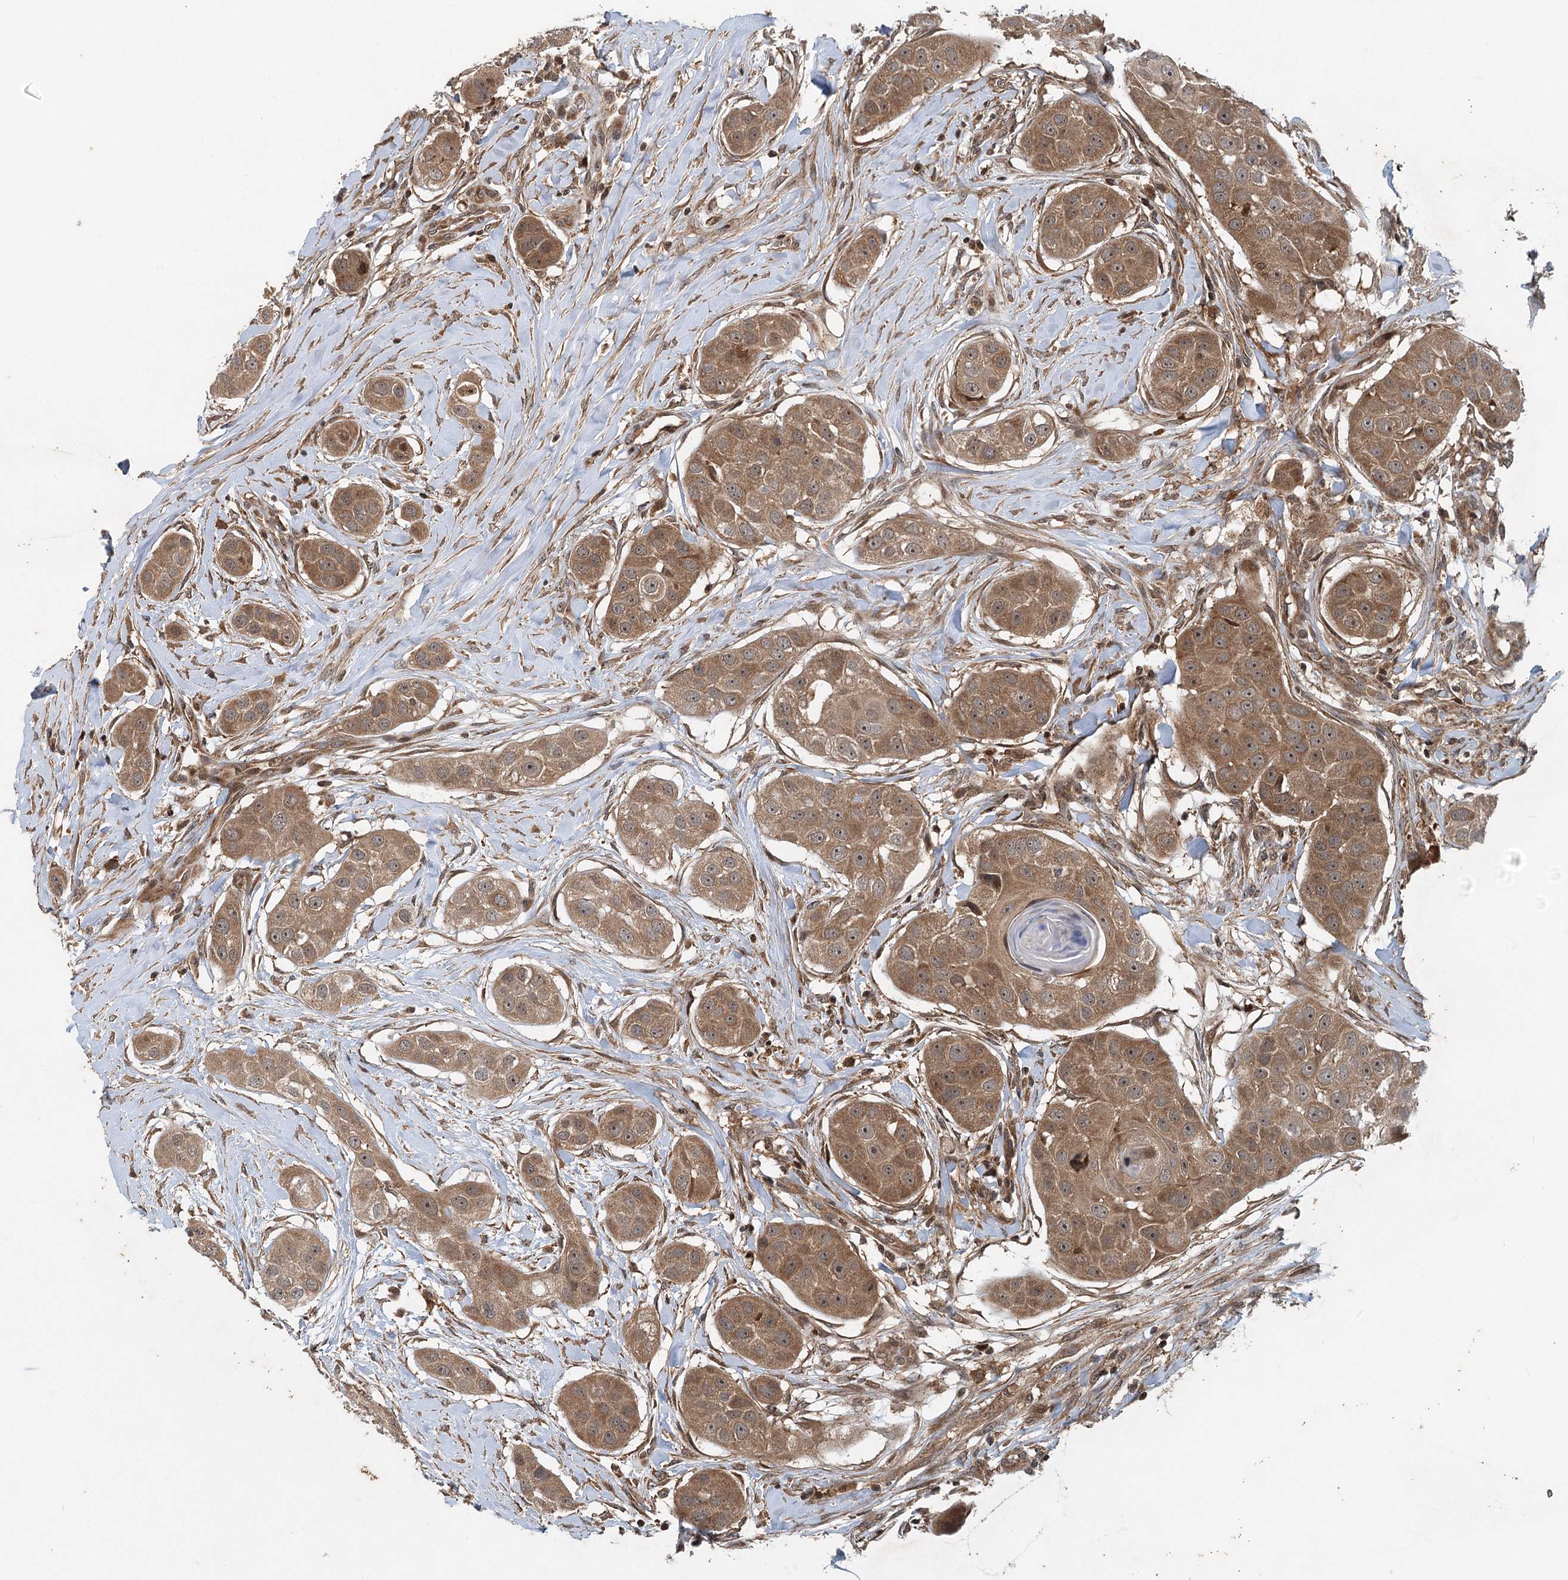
{"staining": {"intensity": "moderate", "quantity": ">75%", "location": "cytoplasmic/membranous"}, "tissue": "head and neck cancer", "cell_type": "Tumor cells", "image_type": "cancer", "snomed": [{"axis": "morphology", "description": "Normal tissue, NOS"}, {"axis": "morphology", "description": "Squamous cell carcinoma, NOS"}, {"axis": "topography", "description": "Skeletal muscle"}, {"axis": "topography", "description": "Head-Neck"}], "caption": "An image showing moderate cytoplasmic/membranous expression in approximately >75% of tumor cells in head and neck cancer, as visualized by brown immunohistochemical staining.", "gene": "INSIG2", "patient": {"sex": "male", "age": 51}}